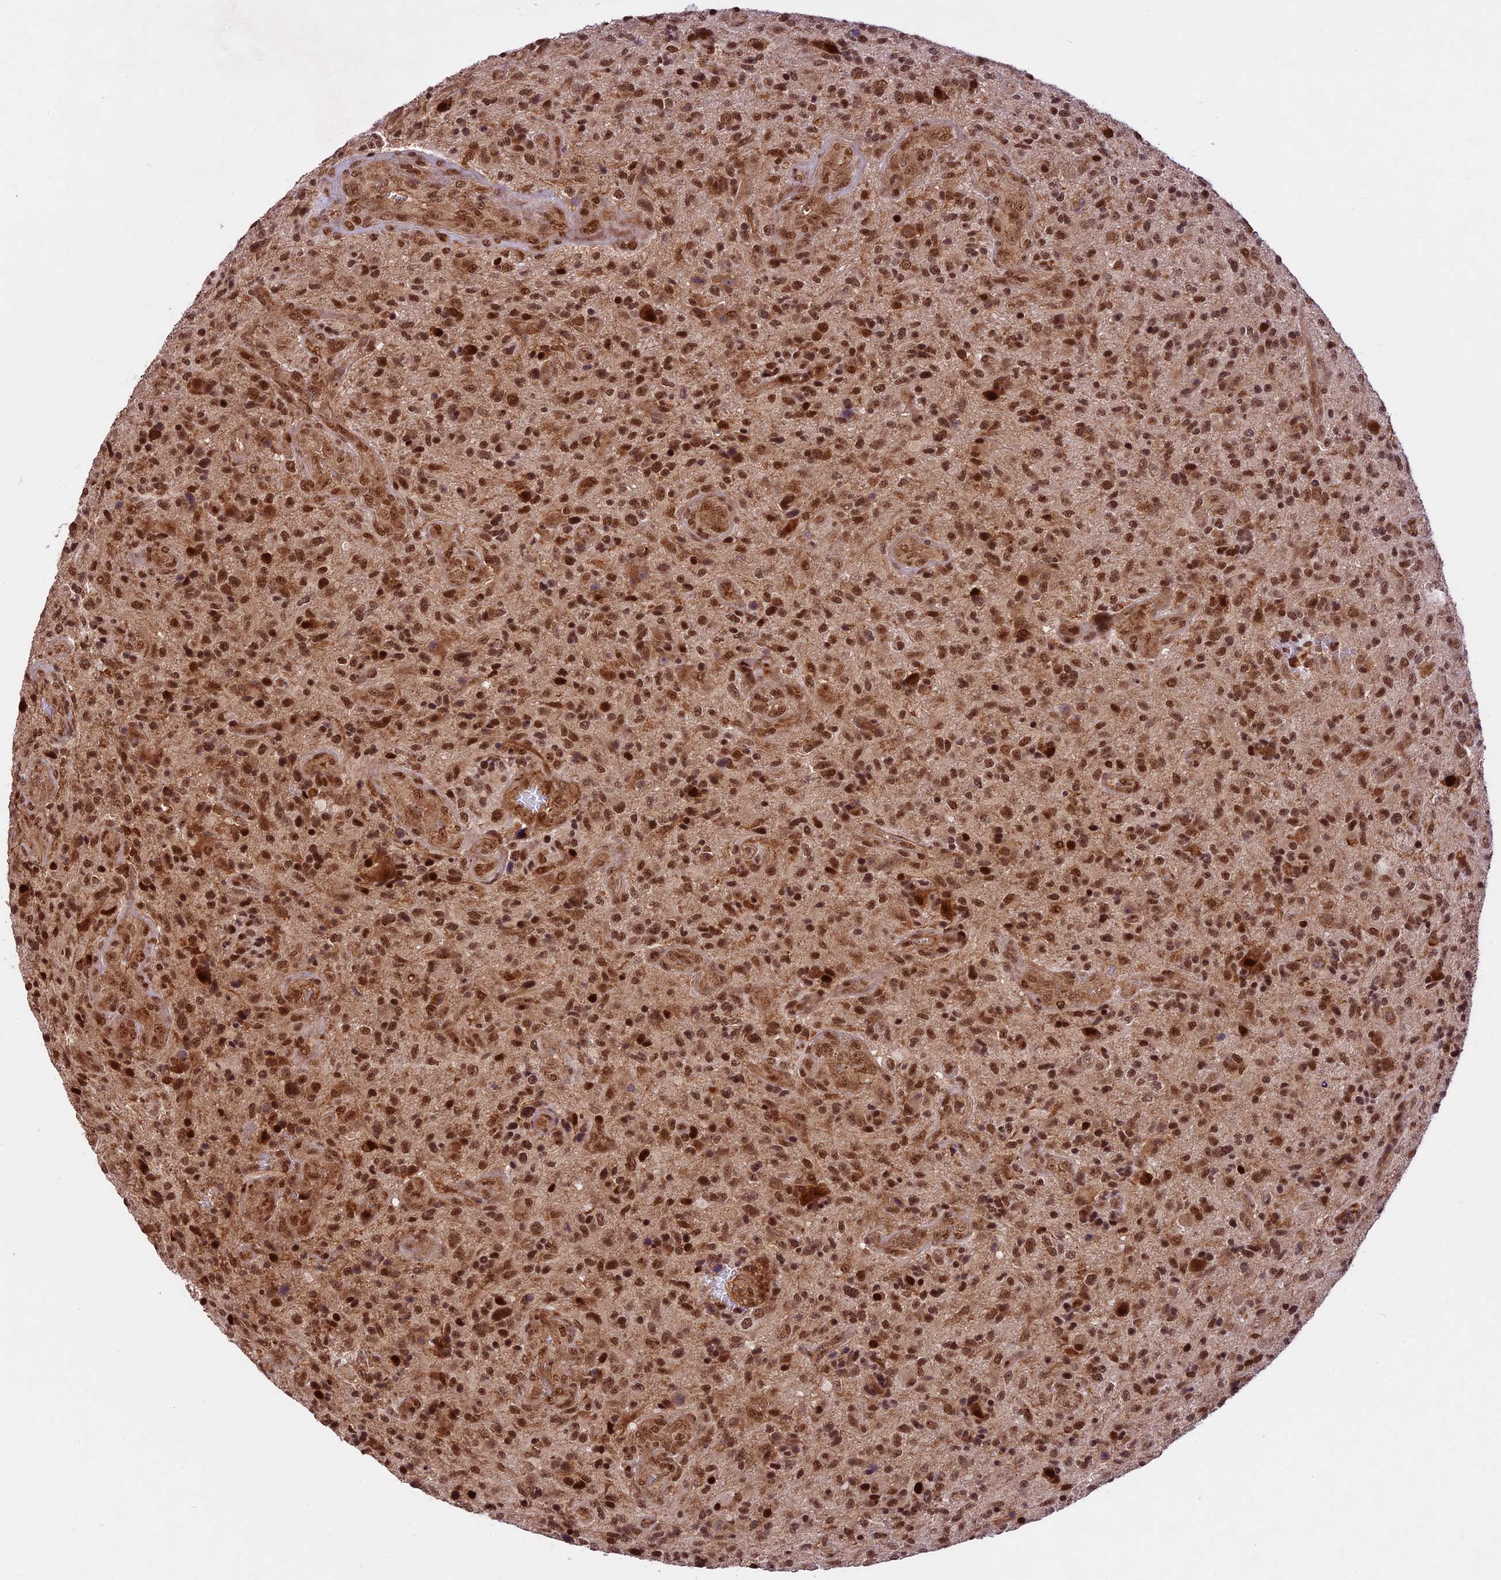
{"staining": {"intensity": "moderate", "quantity": ">75%", "location": "cytoplasmic/membranous,nuclear"}, "tissue": "glioma", "cell_type": "Tumor cells", "image_type": "cancer", "snomed": [{"axis": "morphology", "description": "Glioma, malignant, High grade"}, {"axis": "topography", "description": "Brain"}], "caption": "Protein staining of glioma tissue reveals moderate cytoplasmic/membranous and nuclear expression in approximately >75% of tumor cells.", "gene": "DHX38", "patient": {"sex": "male", "age": 47}}